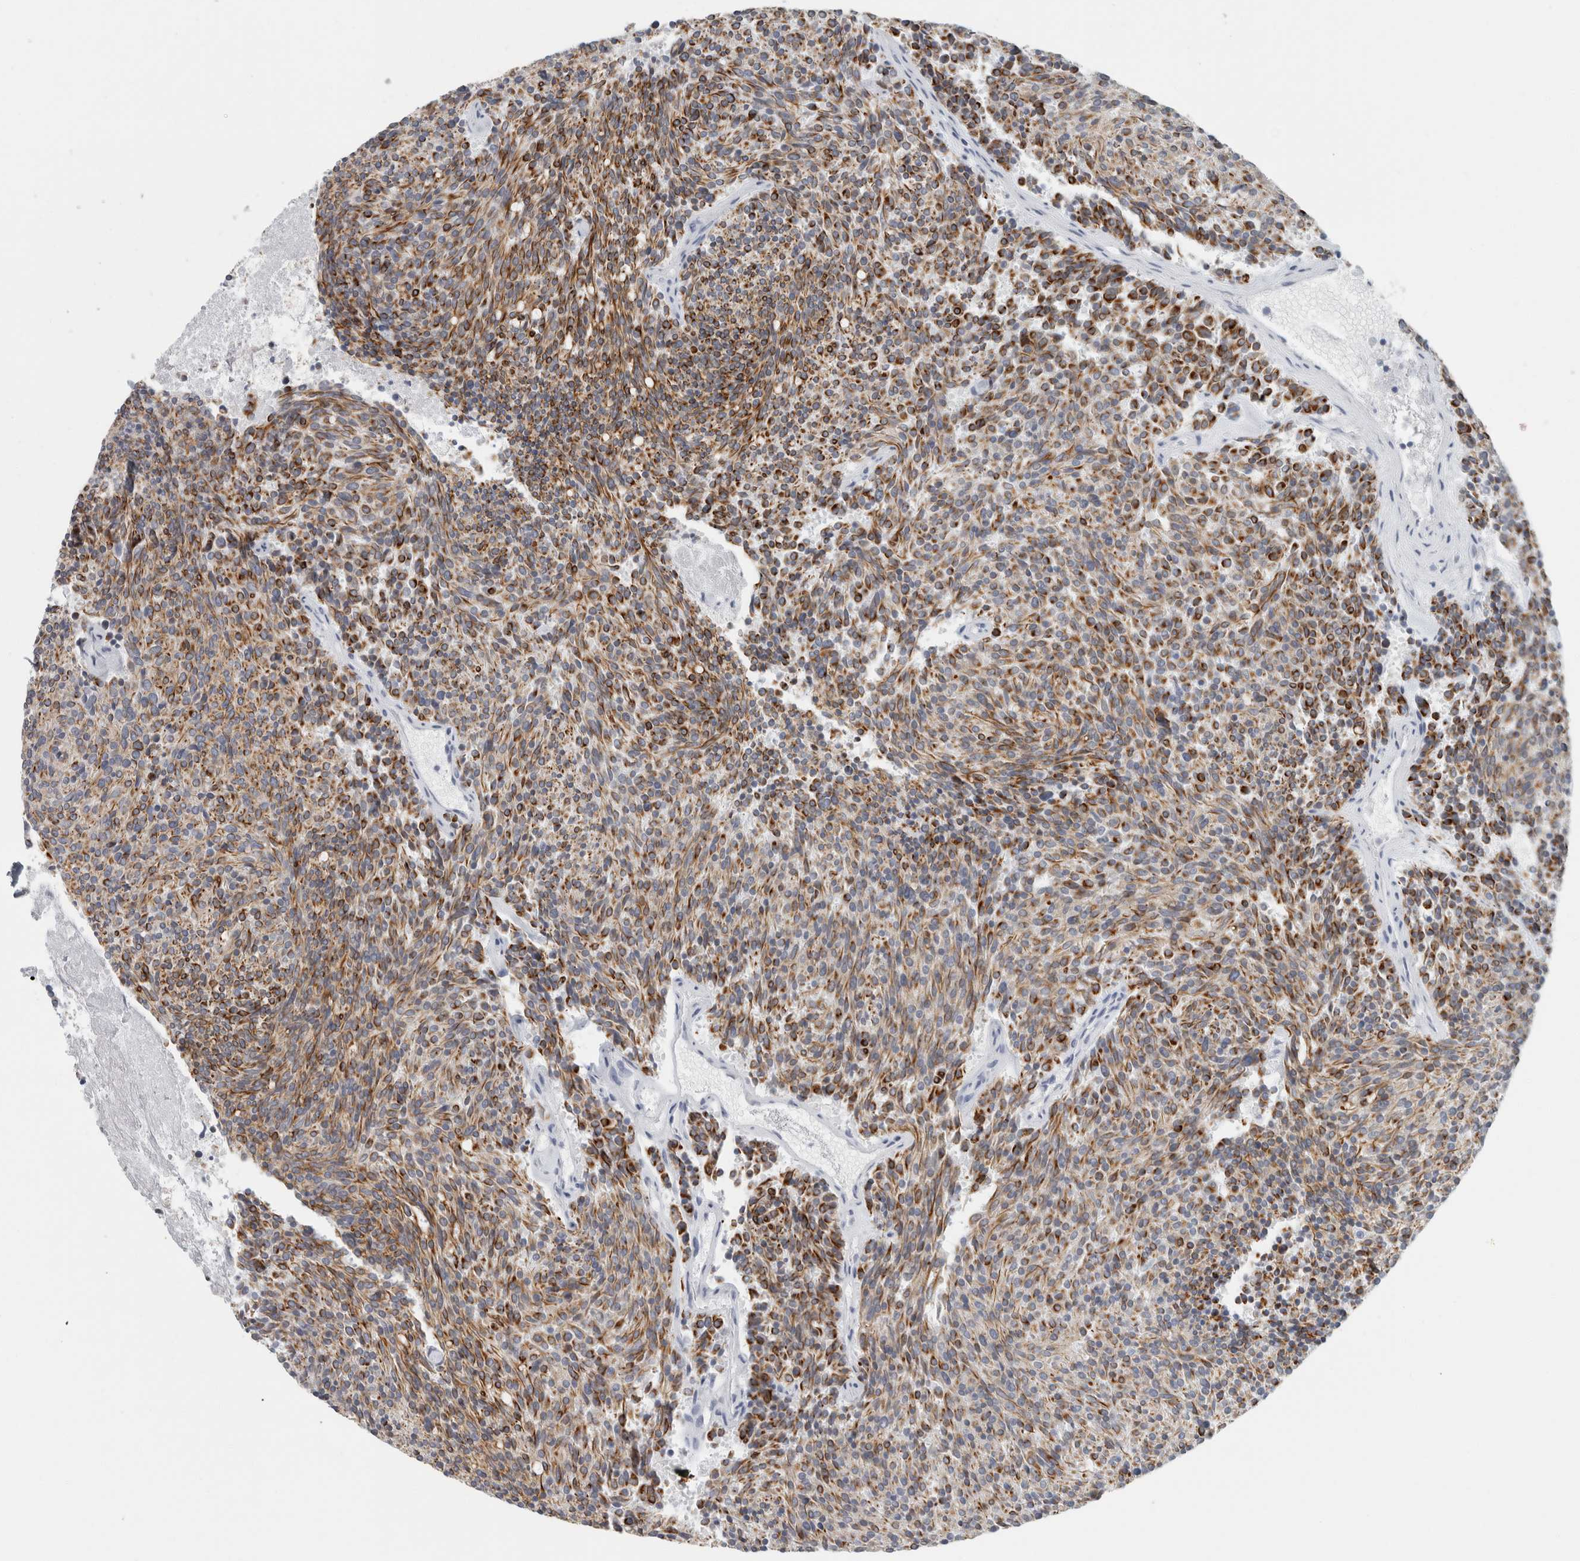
{"staining": {"intensity": "strong", "quantity": ">75%", "location": "cytoplasmic/membranous"}, "tissue": "carcinoid", "cell_type": "Tumor cells", "image_type": "cancer", "snomed": [{"axis": "morphology", "description": "Carcinoid, malignant, NOS"}, {"axis": "topography", "description": "Pancreas"}], "caption": "This is a micrograph of immunohistochemistry staining of malignant carcinoid, which shows strong staining in the cytoplasmic/membranous of tumor cells.", "gene": "SLC28A3", "patient": {"sex": "female", "age": 54}}